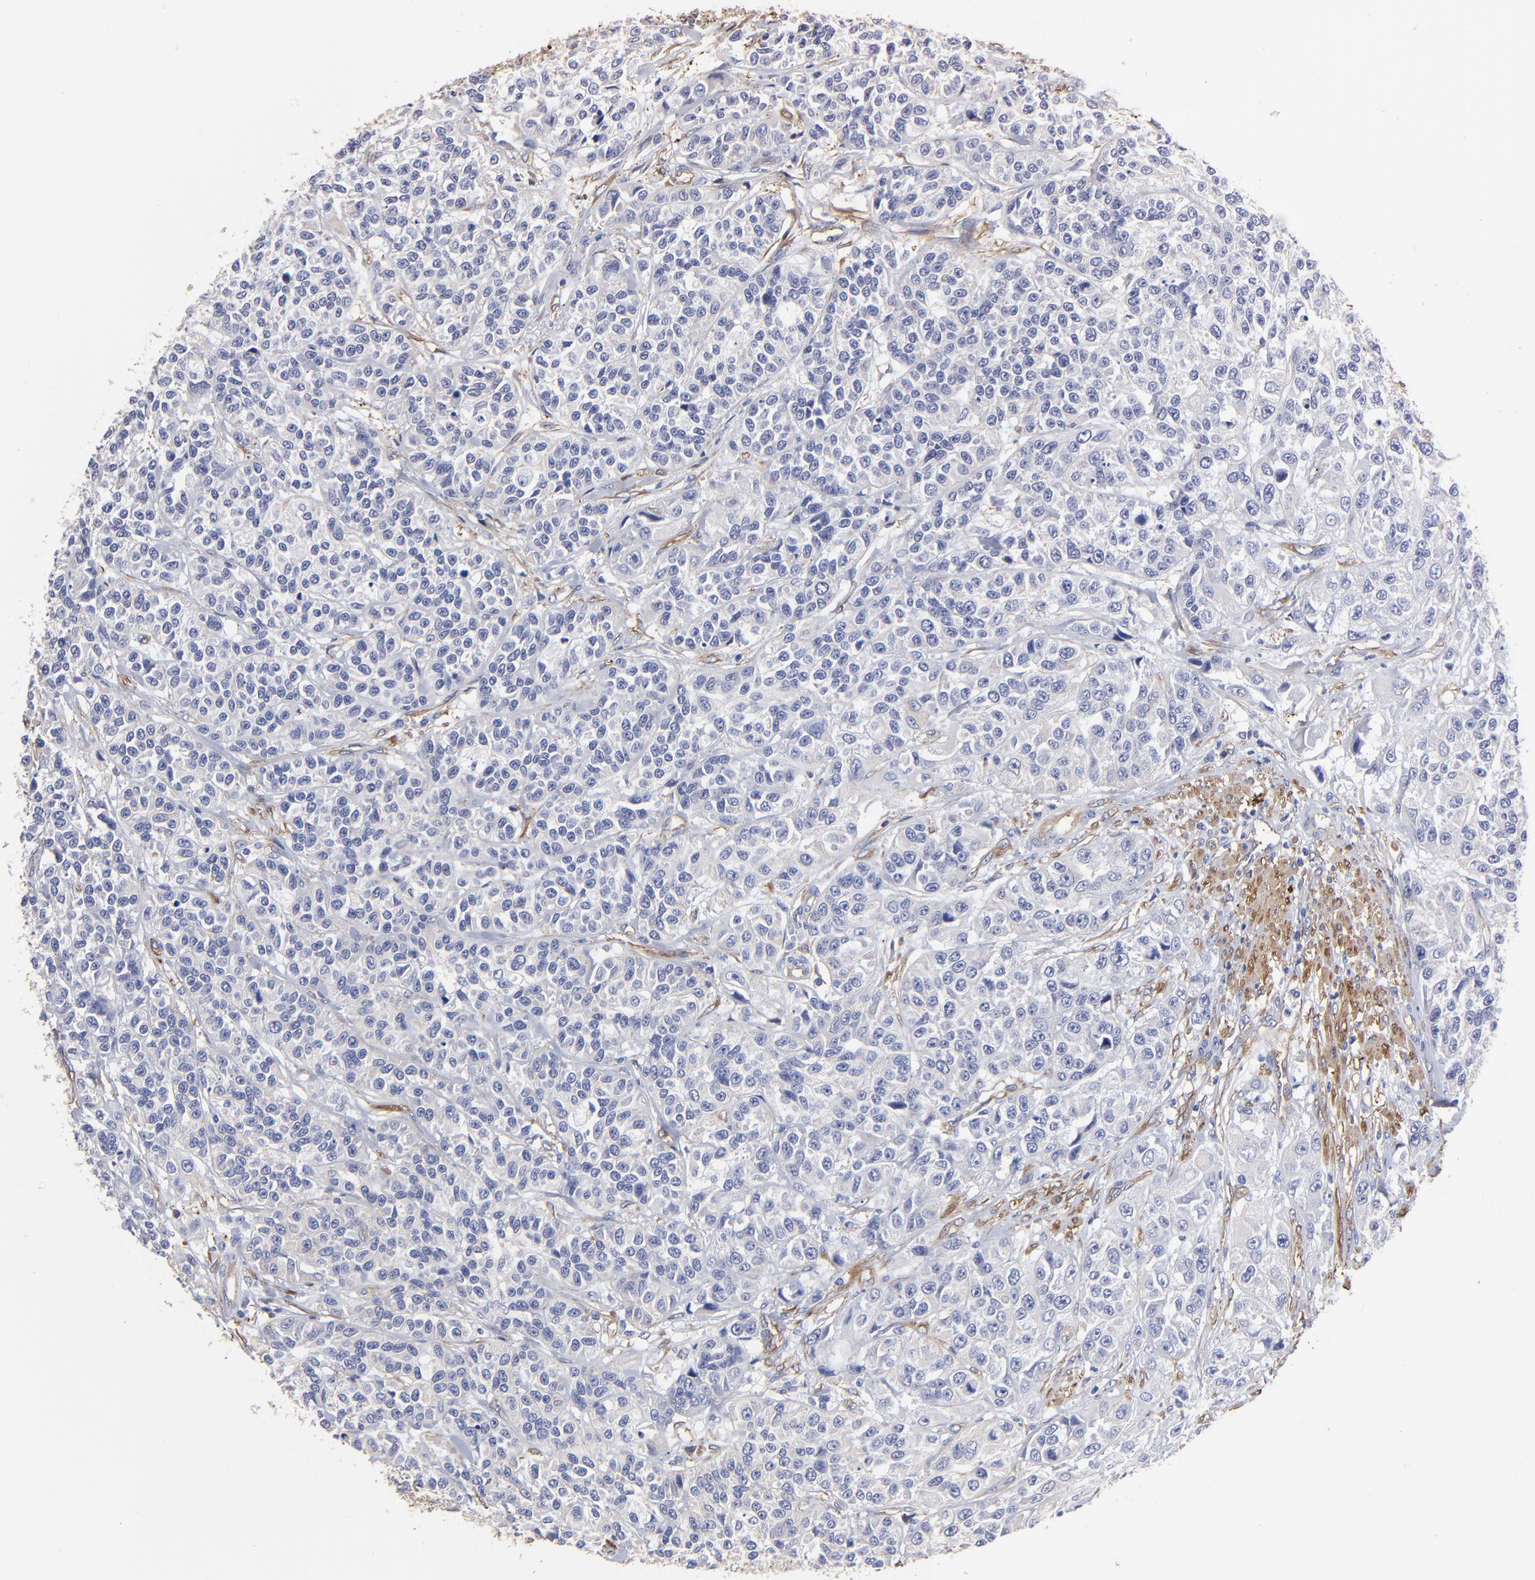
{"staining": {"intensity": "negative", "quantity": "none", "location": "none"}, "tissue": "urothelial cancer", "cell_type": "Tumor cells", "image_type": "cancer", "snomed": [{"axis": "morphology", "description": "Urothelial carcinoma, High grade"}, {"axis": "topography", "description": "Urinary bladder"}], "caption": "A micrograph of urothelial carcinoma (high-grade) stained for a protein shows no brown staining in tumor cells. (Stains: DAB (3,3'-diaminobenzidine) immunohistochemistry with hematoxylin counter stain, Microscopy: brightfield microscopy at high magnification).", "gene": "CILP", "patient": {"sex": "female", "age": 81}}